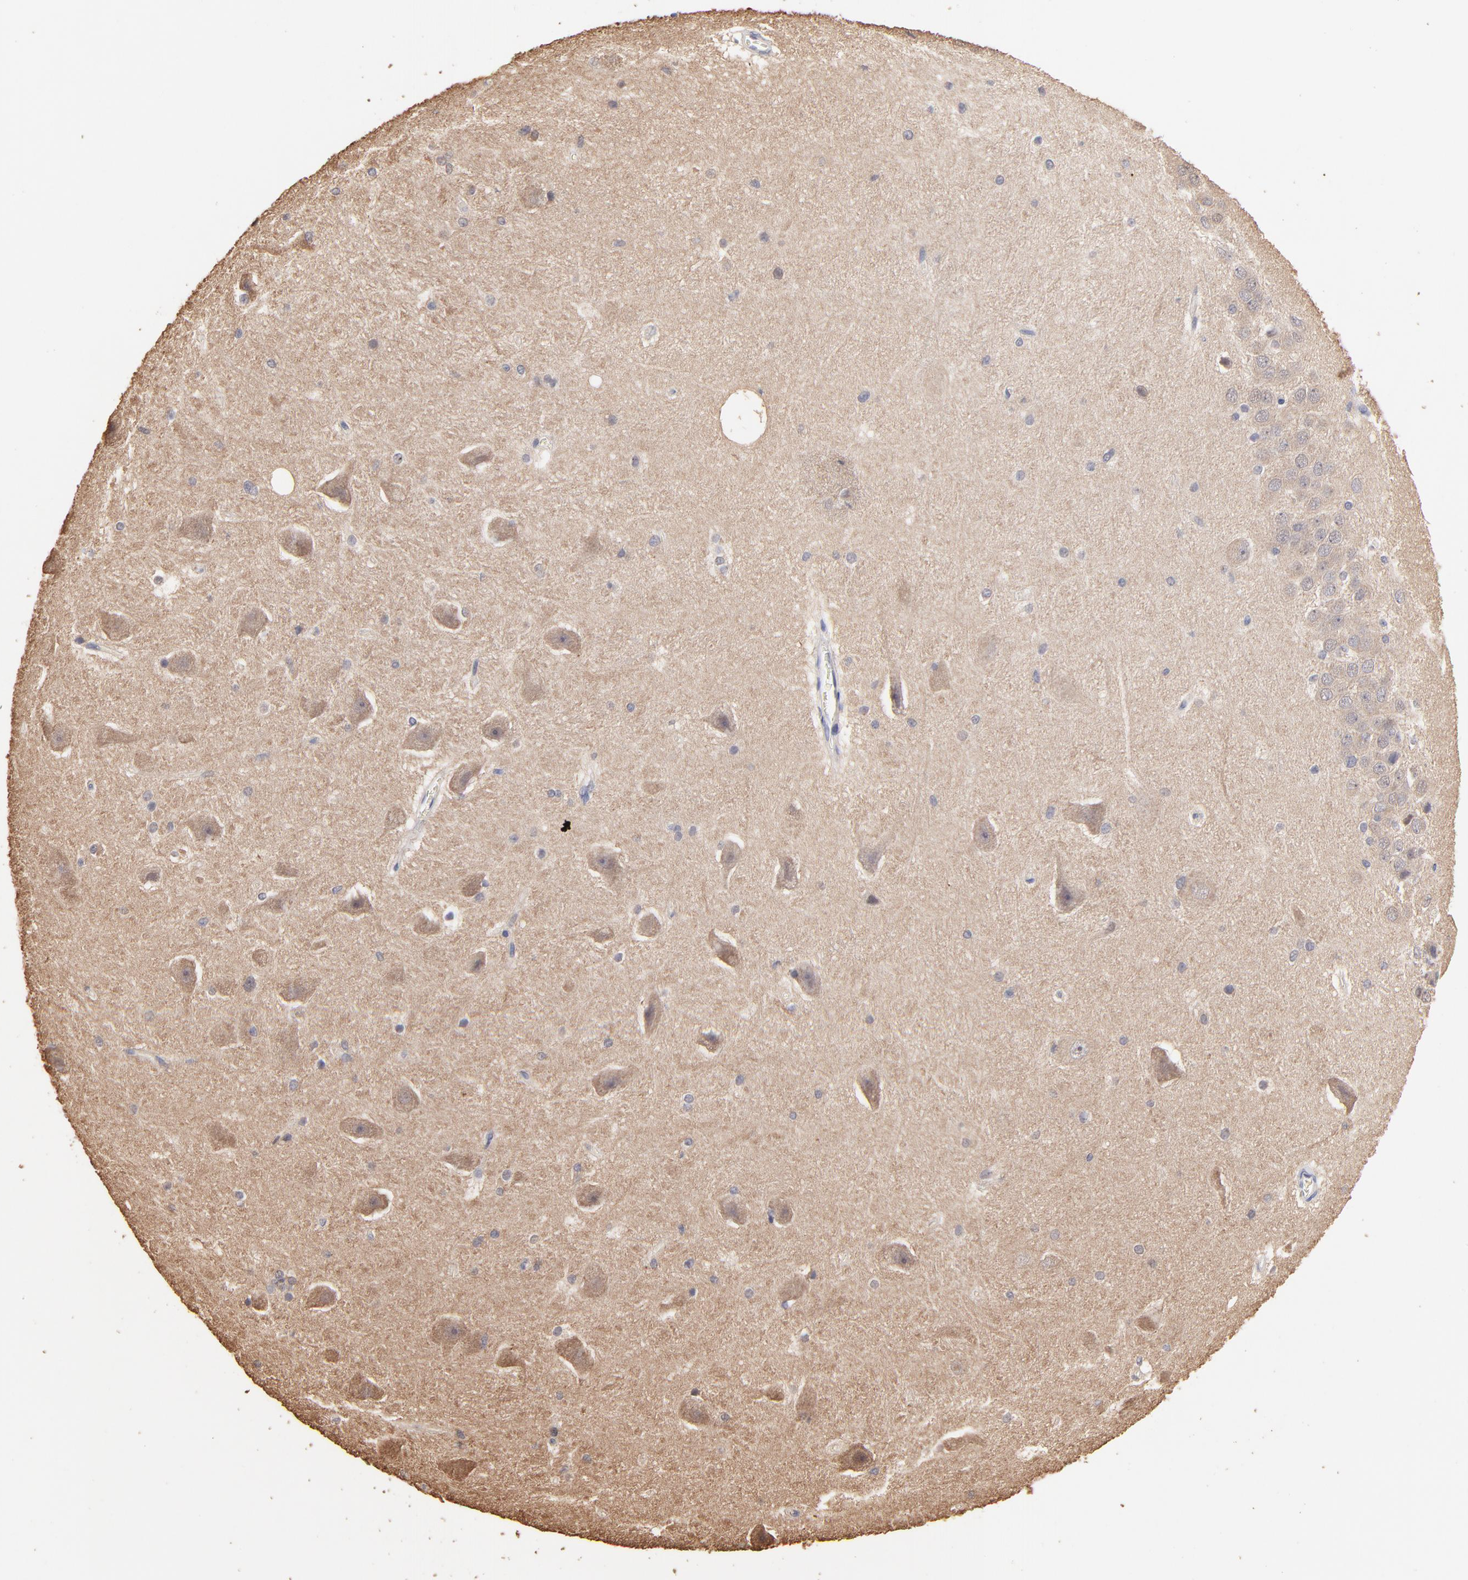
{"staining": {"intensity": "negative", "quantity": "none", "location": "none"}, "tissue": "hippocampus", "cell_type": "Glial cells", "image_type": "normal", "snomed": [{"axis": "morphology", "description": "Normal tissue, NOS"}, {"axis": "topography", "description": "Hippocampus"}], "caption": "Human hippocampus stained for a protein using immunohistochemistry shows no expression in glial cells.", "gene": "BIRC5", "patient": {"sex": "female", "age": 19}}